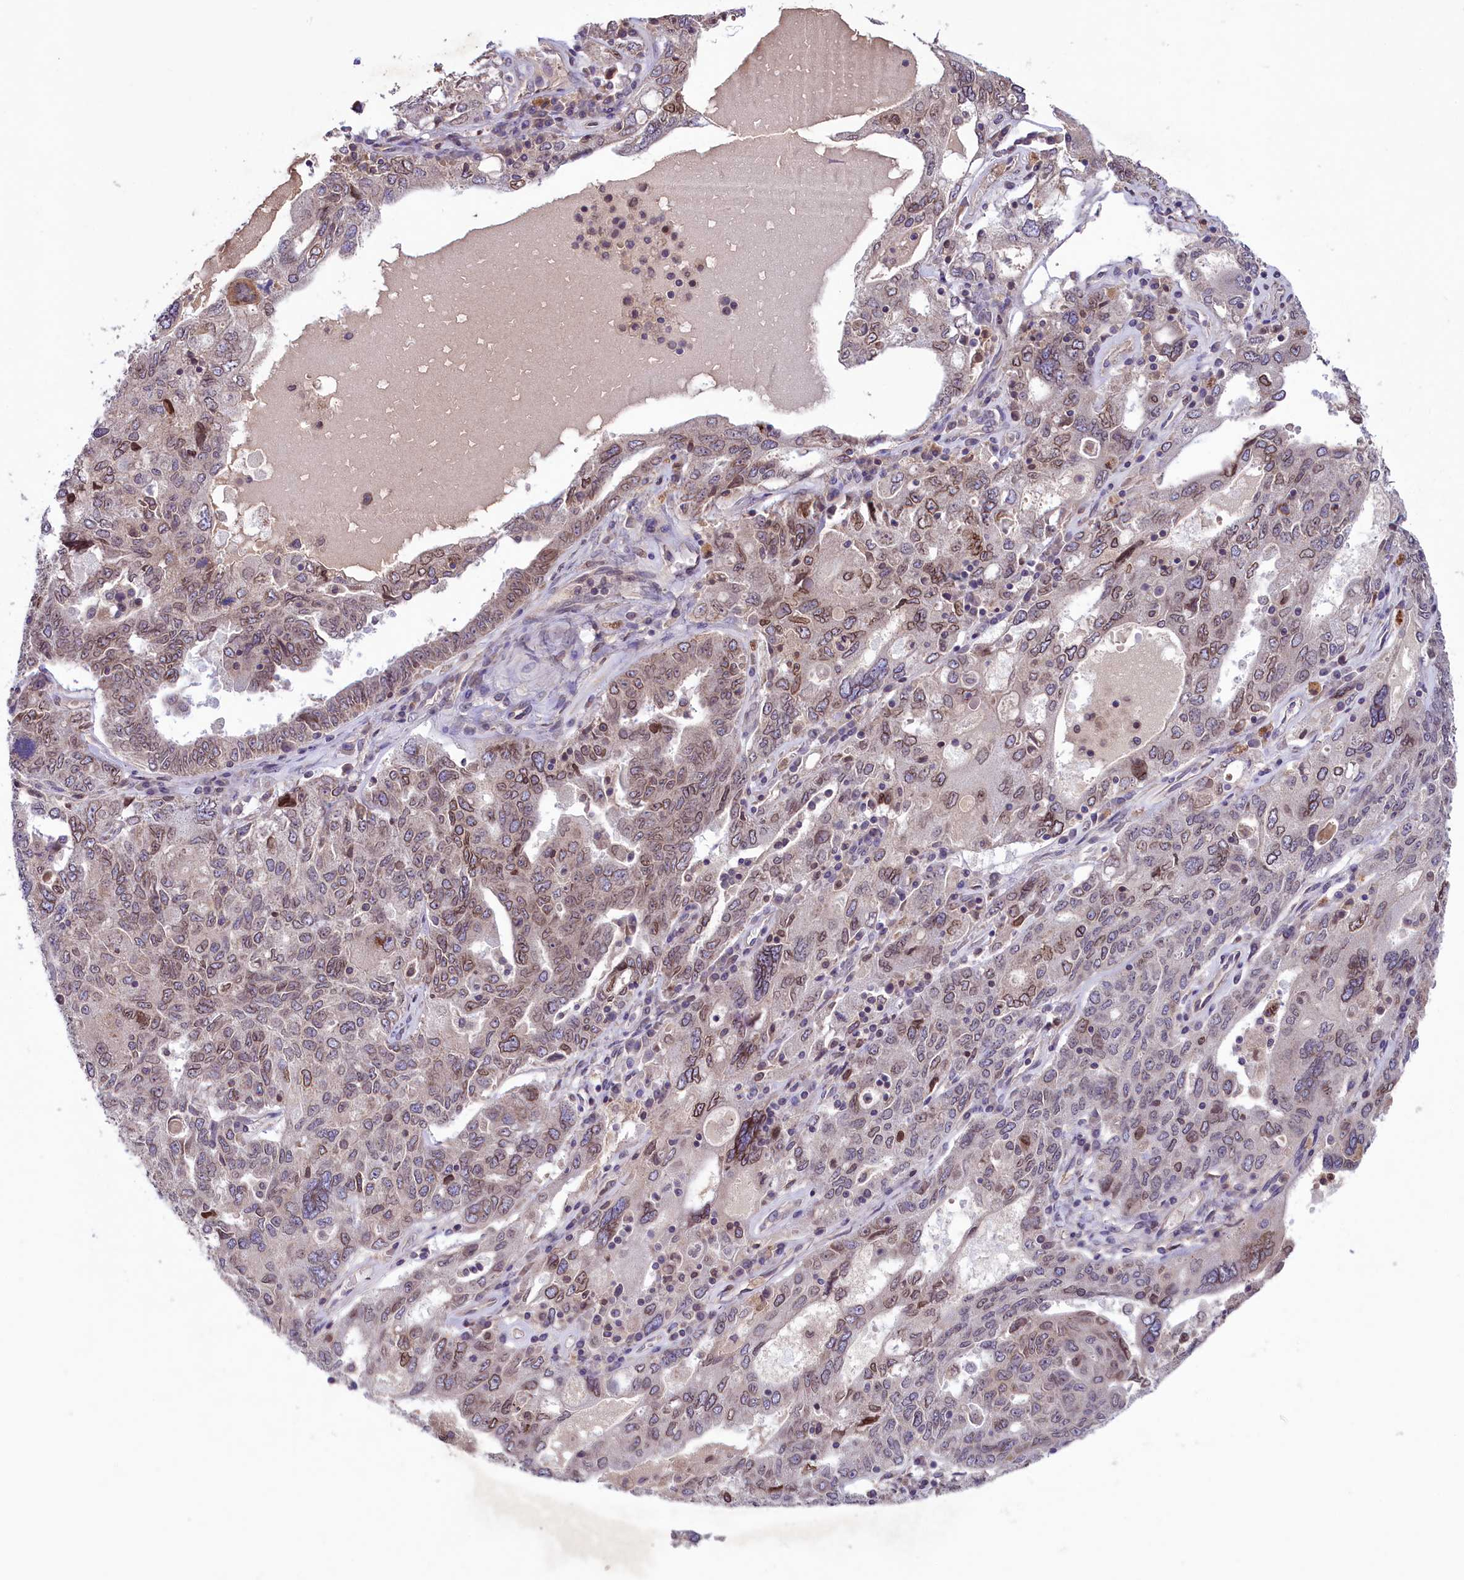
{"staining": {"intensity": "weak", "quantity": ">75%", "location": "nuclear"}, "tissue": "ovarian cancer", "cell_type": "Tumor cells", "image_type": "cancer", "snomed": [{"axis": "morphology", "description": "Carcinoma, endometroid"}, {"axis": "topography", "description": "Ovary"}], "caption": "The immunohistochemical stain highlights weak nuclear staining in tumor cells of endometroid carcinoma (ovarian) tissue.", "gene": "CCDC125", "patient": {"sex": "female", "age": 62}}